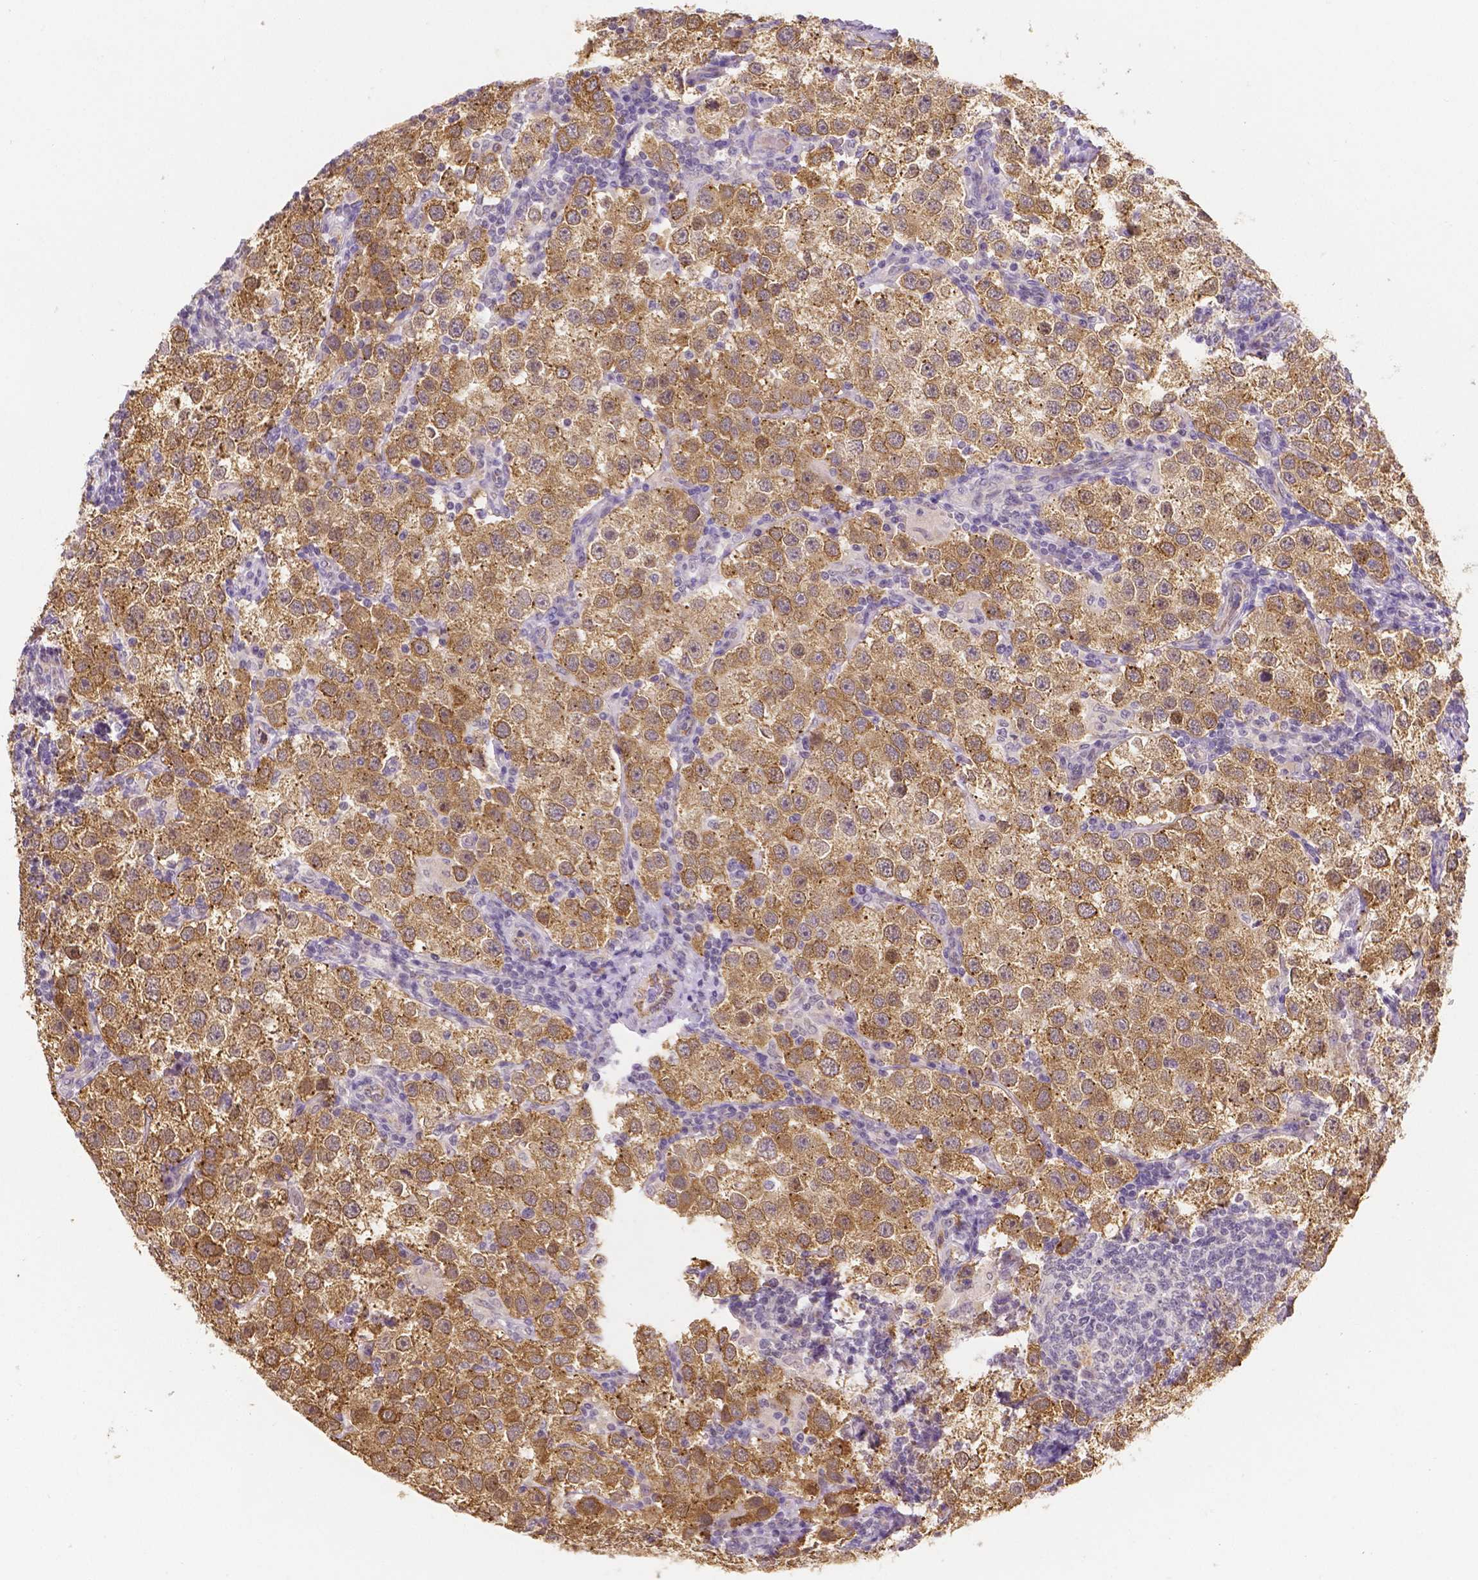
{"staining": {"intensity": "moderate", "quantity": ">75%", "location": "cytoplasmic/membranous"}, "tissue": "testis cancer", "cell_type": "Tumor cells", "image_type": "cancer", "snomed": [{"axis": "morphology", "description": "Seminoma, NOS"}, {"axis": "topography", "description": "Testis"}], "caption": "Seminoma (testis) stained with immunohistochemistry demonstrates moderate cytoplasmic/membranous expression in about >75% of tumor cells.", "gene": "ELAVL2", "patient": {"sex": "male", "age": 37}}